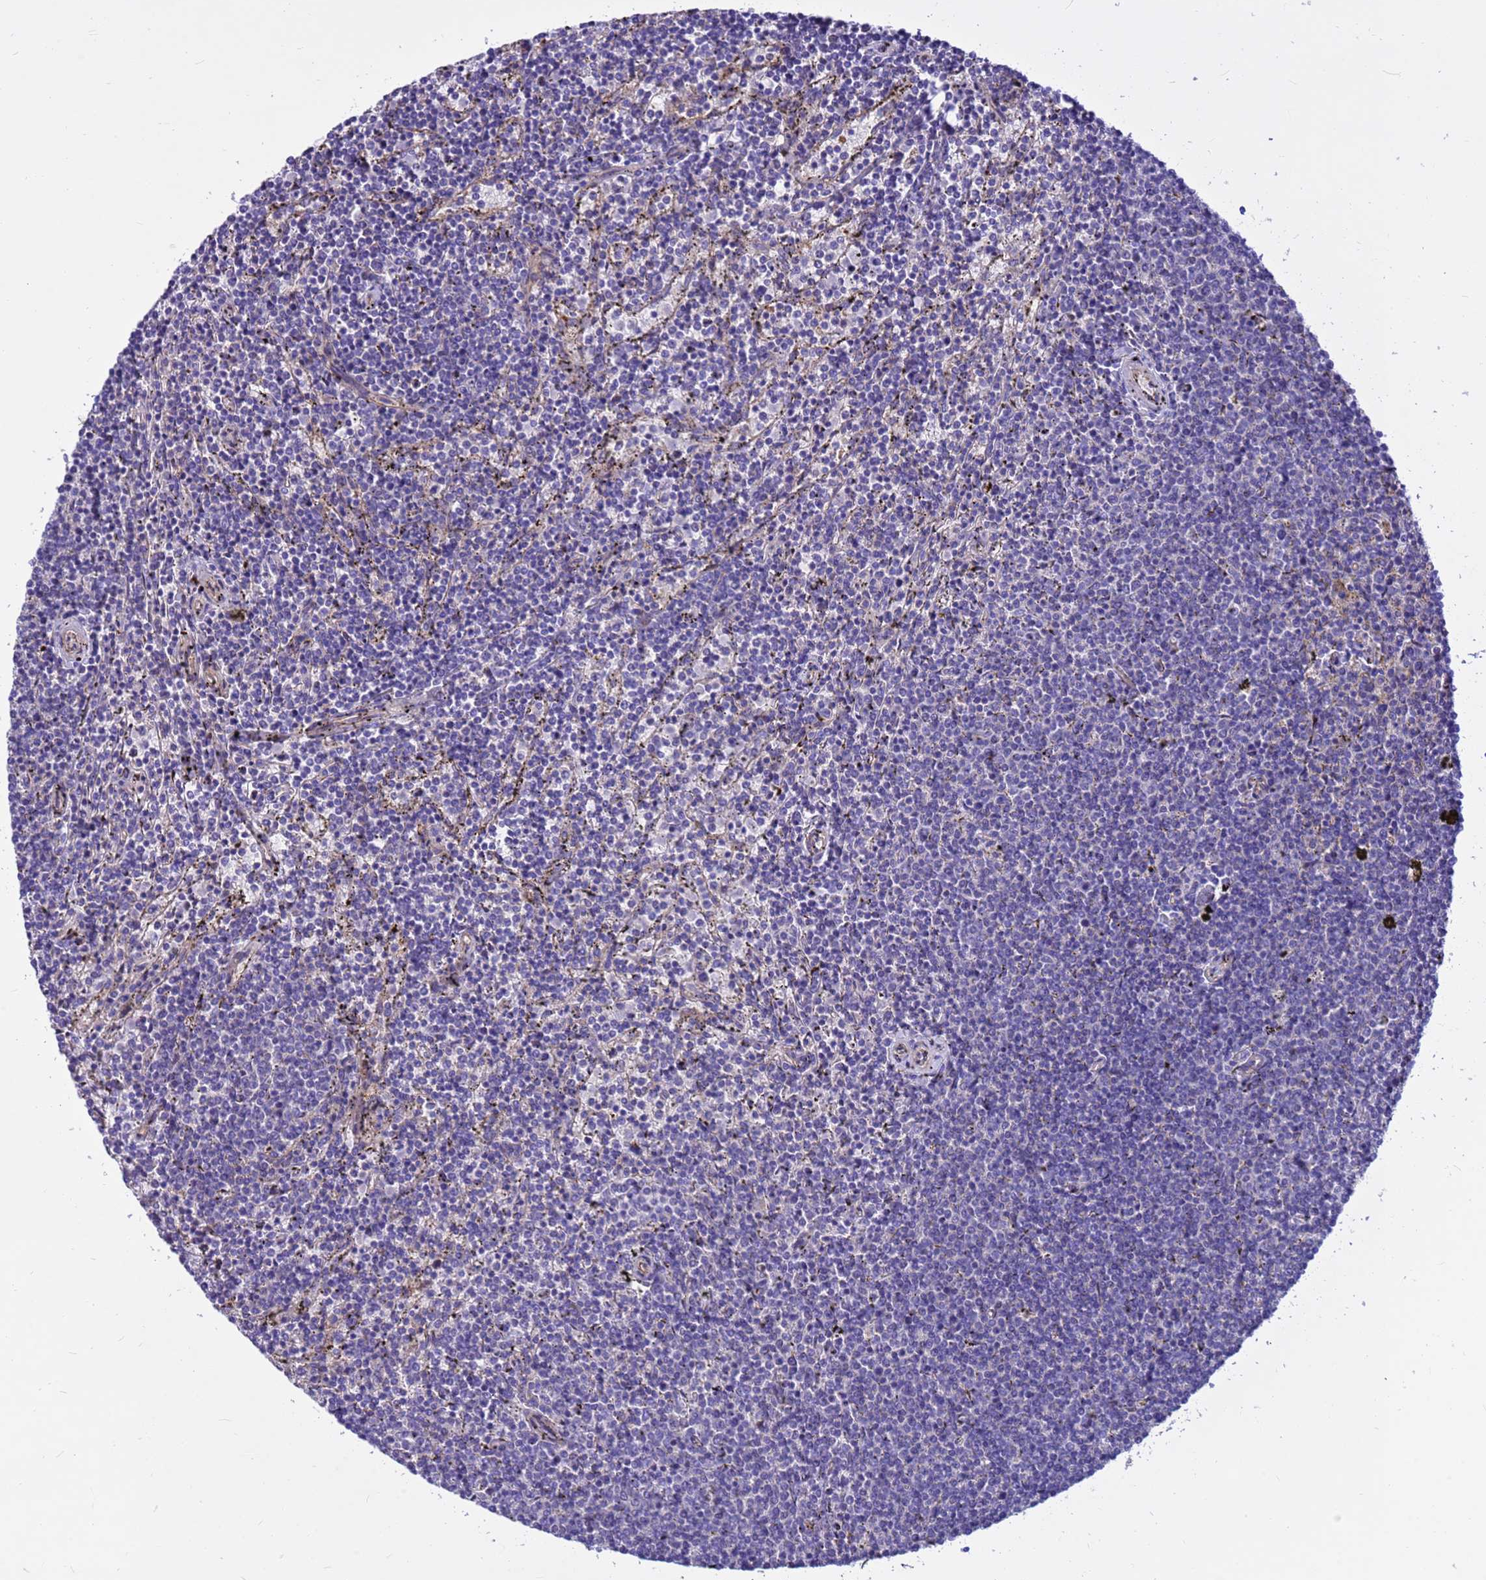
{"staining": {"intensity": "negative", "quantity": "none", "location": "none"}, "tissue": "lymphoma", "cell_type": "Tumor cells", "image_type": "cancer", "snomed": [{"axis": "morphology", "description": "Malignant lymphoma, non-Hodgkin's type, Low grade"}, {"axis": "topography", "description": "Spleen"}], "caption": "Protein analysis of lymphoma exhibits no significant expression in tumor cells. (IHC, brightfield microscopy, high magnification).", "gene": "CRHBP", "patient": {"sex": "female", "age": 50}}